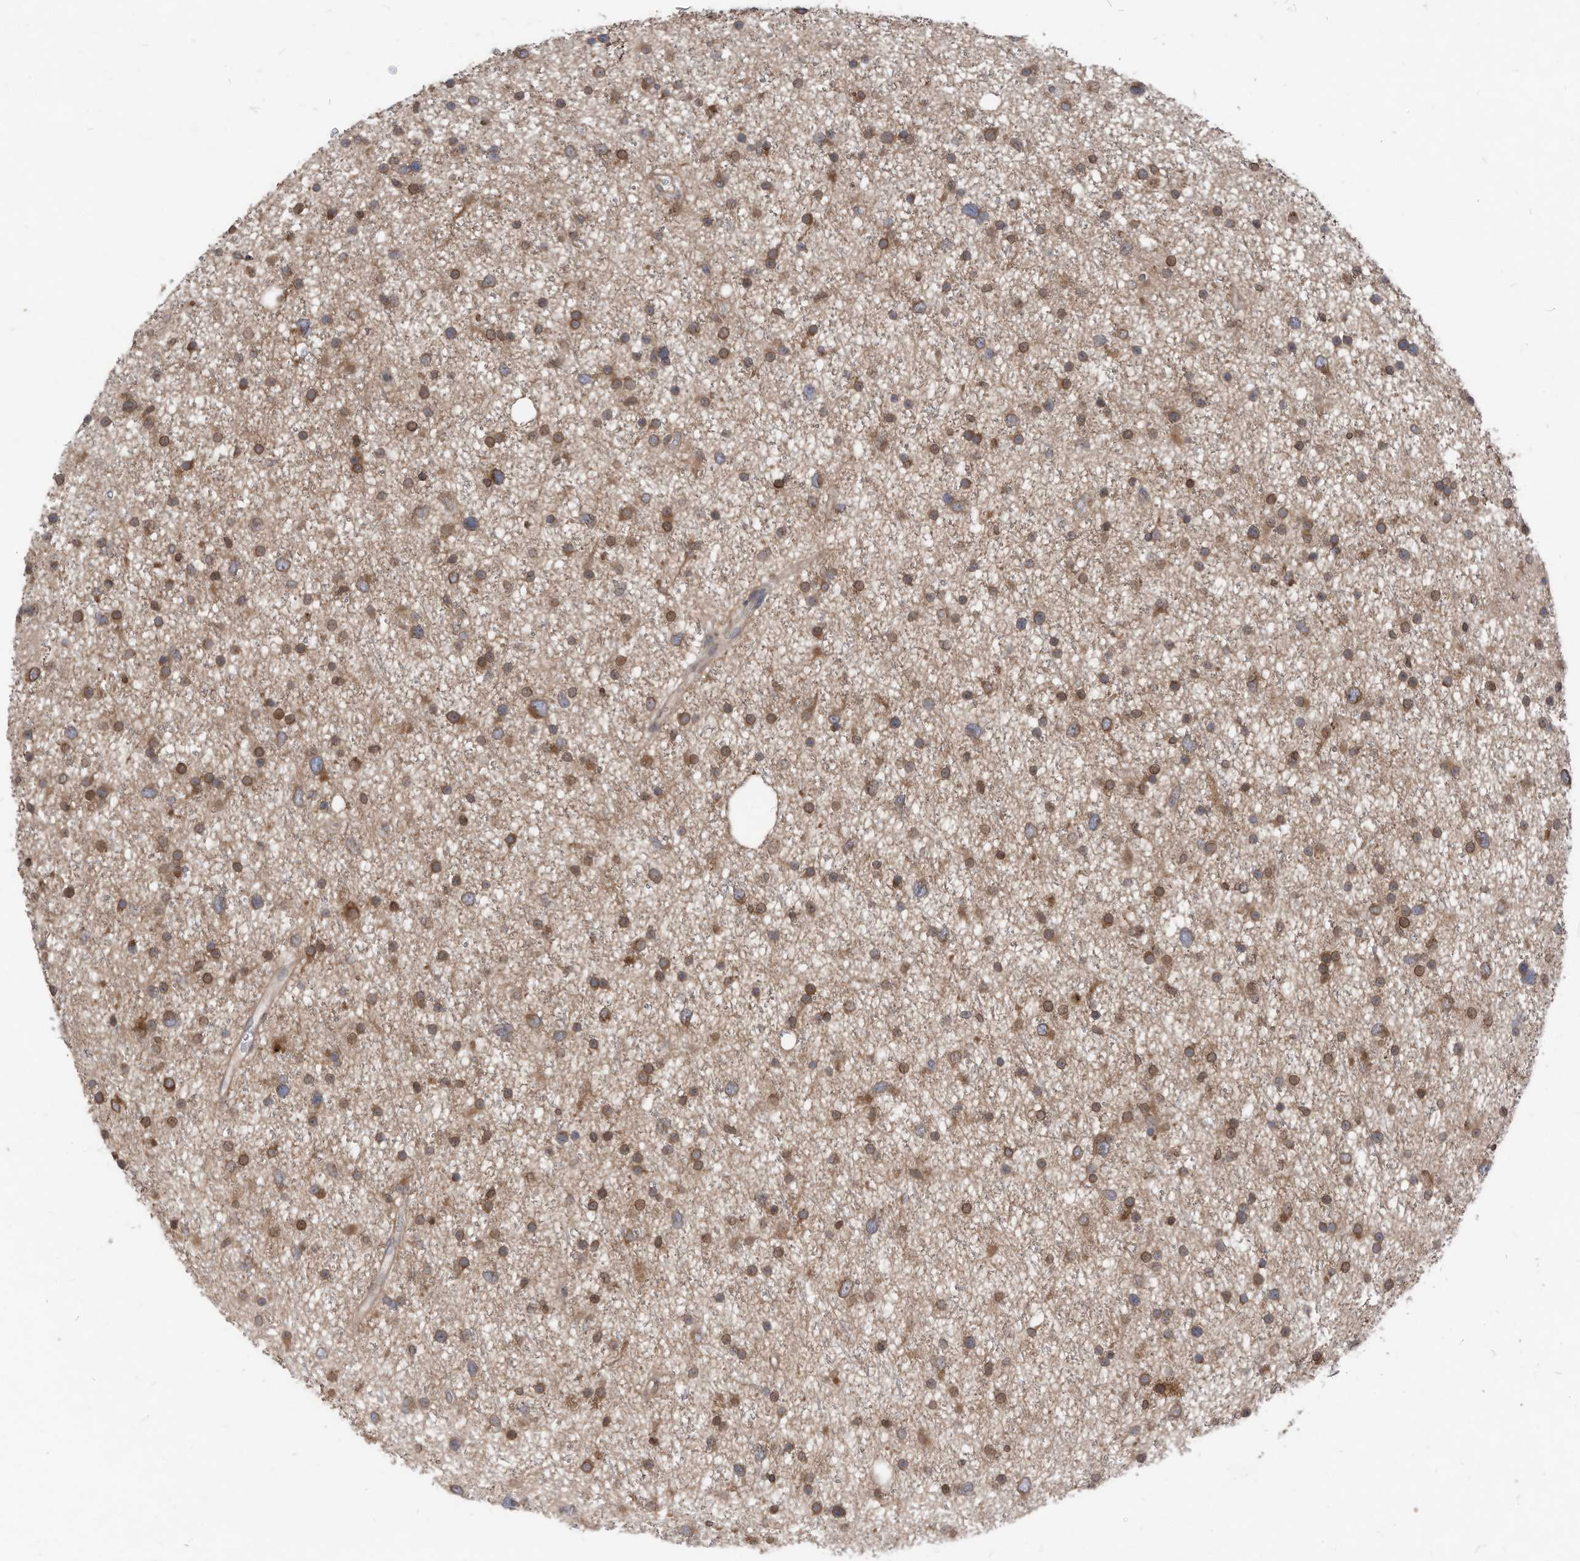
{"staining": {"intensity": "moderate", "quantity": ">75%", "location": "cytoplasmic/membranous"}, "tissue": "glioma", "cell_type": "Tumor cells", "image_type": "cancer", "snomed": [{"axis": "morphology", "description": "Glioma, malignant, Low grade"}, {"axis": "topography", "description": "Cerebral cortex"}], "caption": "Approximately >75% of tumor cells in human malignant glioma (low-grade) exhibit moderate cytoplasmic/membranous protein positivity as visualized by brown immunohistochemical staining.", "gene": "KPNB1", "patient": {"sex": "female", "age": 39}}